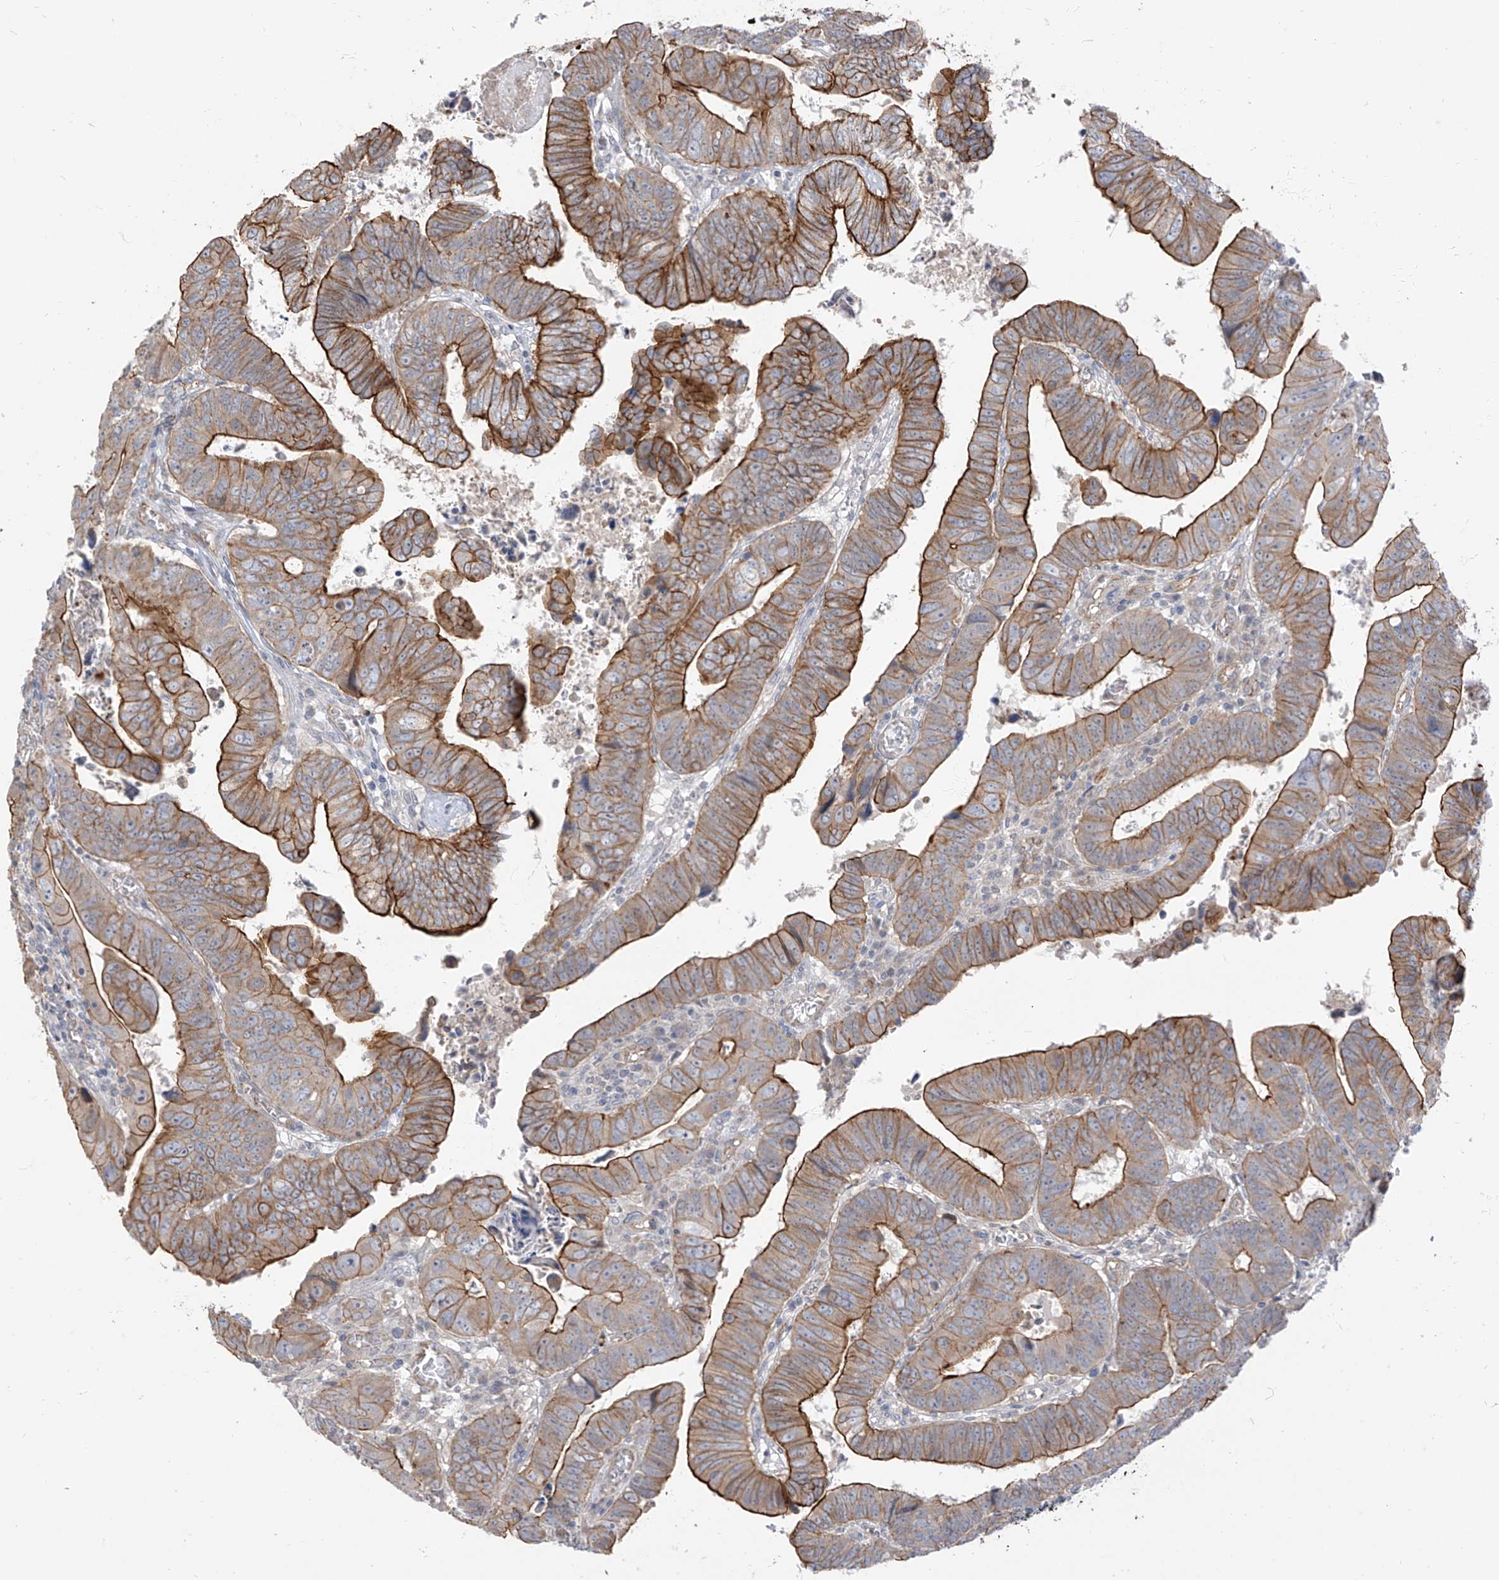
{"staining": {"intensity": "strong", "quantity": "25%-75%", "location": "cytoplasmic/membranous"}, "tissue": "colorectal cancer", "cell_type": "Tumor cells", "image_type": "cancer", "snomed": [{"axis": "morphology", "description": "Normal tissue, NOS"}, {"axis": "morphology", "description": "Adenocarcinoma, NOS"}, {"axis": "topography", "description": "Rectum"}], "caption": "Immunohistochemical staining of colorectal adenocarcinoma reveals high levels of strong cytoplasmic/membranous protein staining in about 25%-75% of tumor cells. Immunohistochemistry stains the protein in brown and the nuclei are stained blue.", "gene": "EPHX4", "patient": {"sex": "female", "age": 65}}